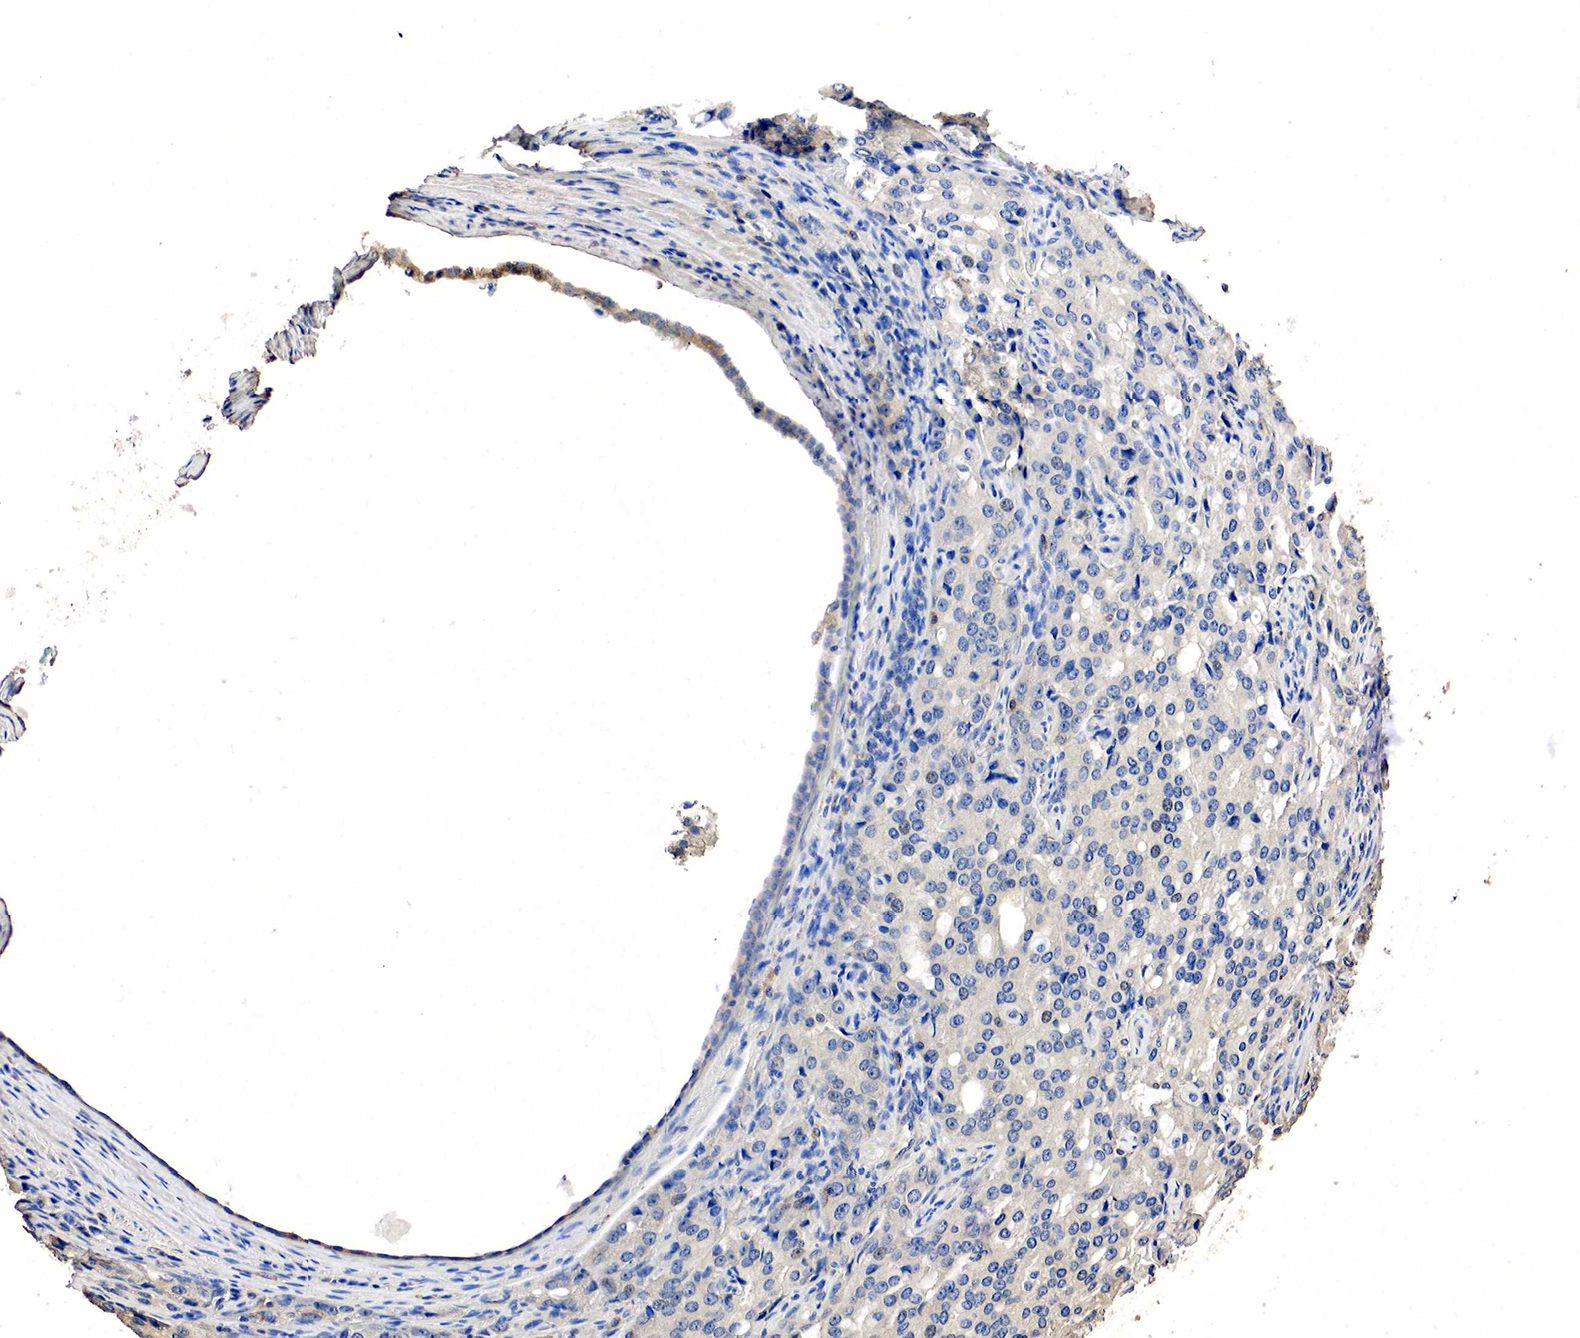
{"staining": {"intensity": "weak", "quantity": "25%-75%", "location": "cytoplasmic/membranous,nuclear"}, "tissue": "prostate cancer", "cell_type": "Tumor cells", "image_type": "cancer", "snomed": [{"axis": "morphology", "description": "Adenocarcinoma, Medium grade"}, {"axis": "topography", "description": "Prostate"}], "caption": "The image displays staining of adenocarcinoma (medium-grade) (prostate), revealing weak cytoplasmic/membranous and nuclear protein expression (brown color) within tumor cells.", "gene": "SST", "patient": {"sex": "male", "age": 72}}